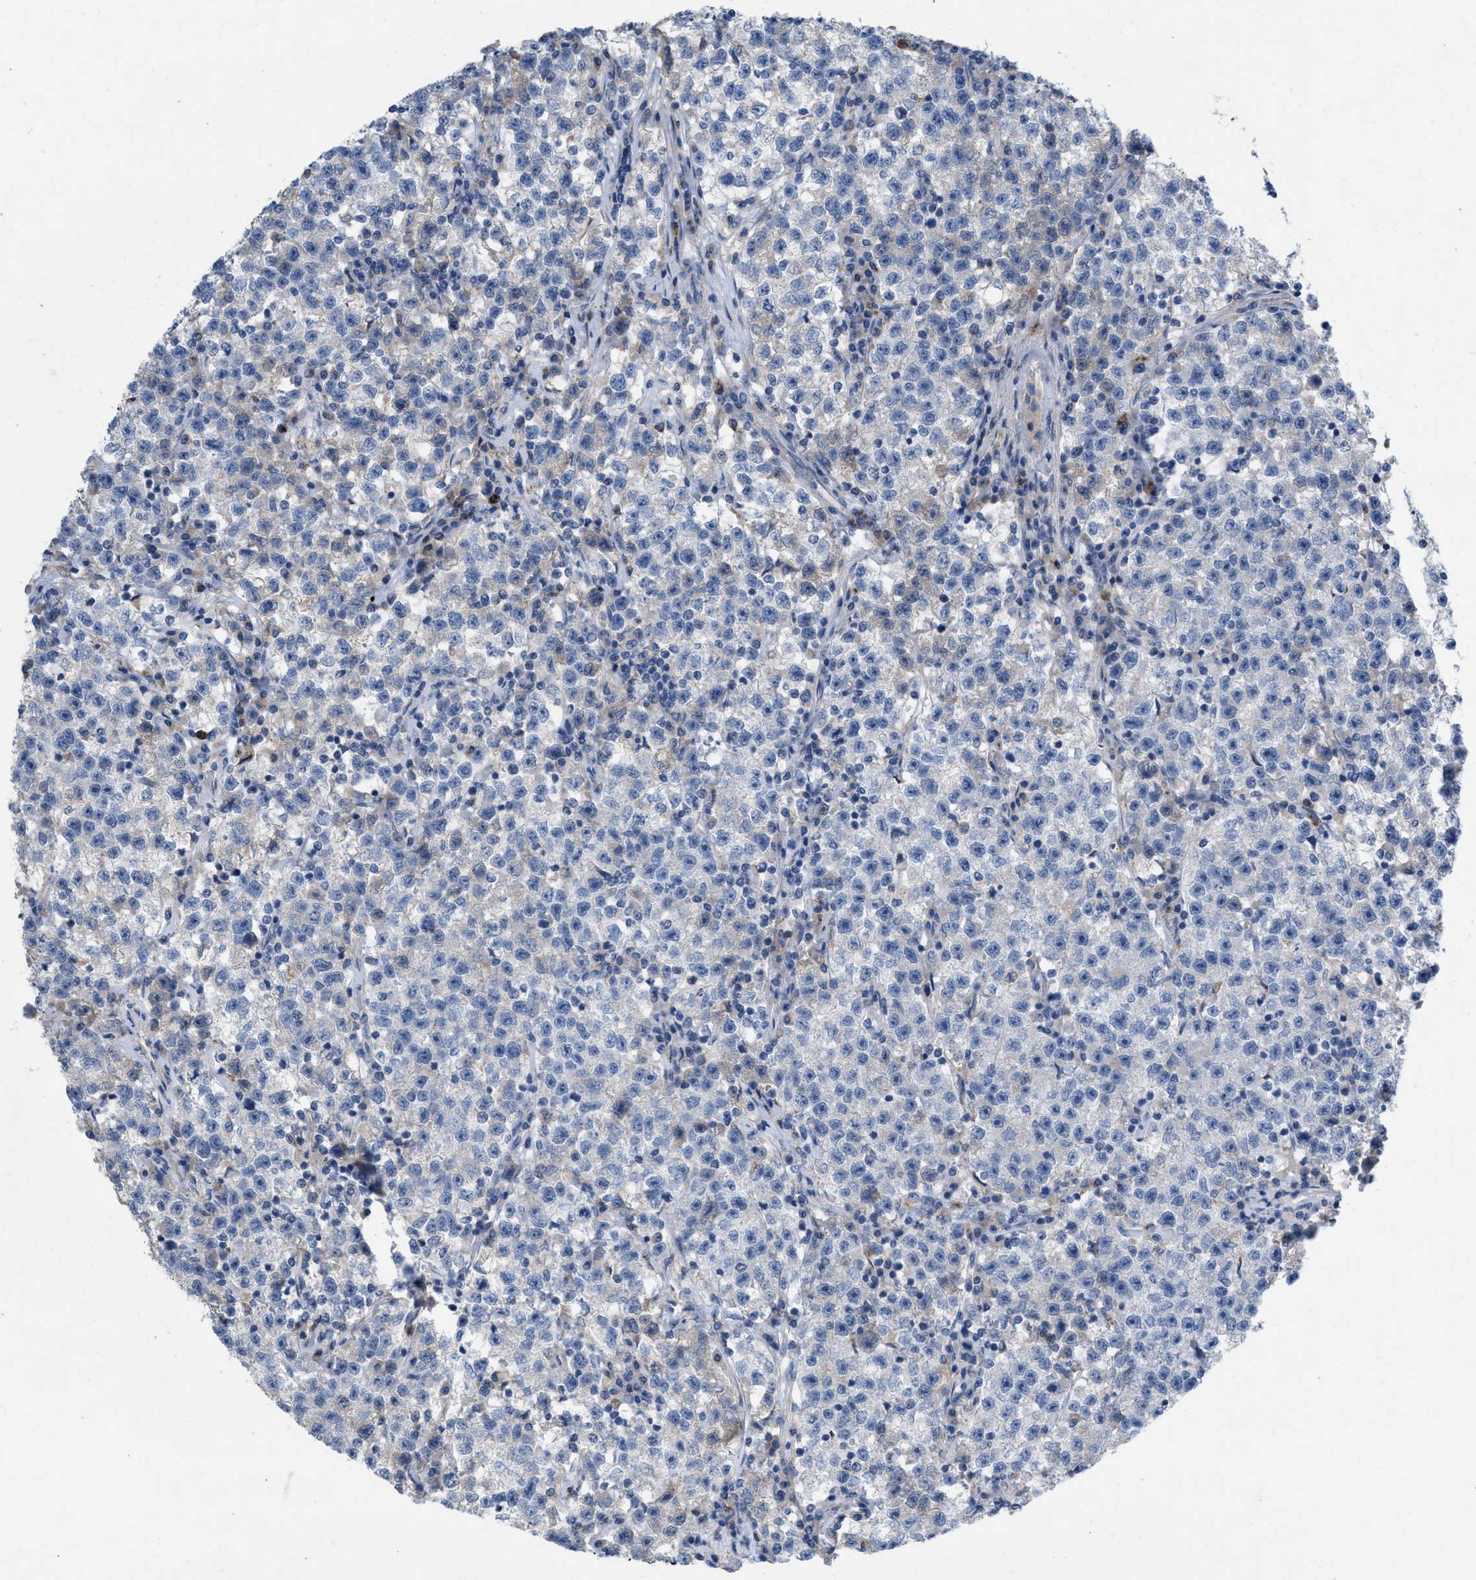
{"staining": {"intensity": "negative", "quantity": "none", "location": "none"}, "tissue": "testis cancer", "cell_type": "Tumor cells", "image_type": "cancer", "snomed": [{"axis": "morphology", "description": "Seminoma, NOS"}, {"axis": "topography", "description": "Testis"}], "caption": "An immunohistochemistry (IHC) photomicrograph of testis cancer is shown. There is no staining in tumor cells of testis cancer.", "gene": "PLPPR5", "patient": {"sex": "male", "age": 22}}